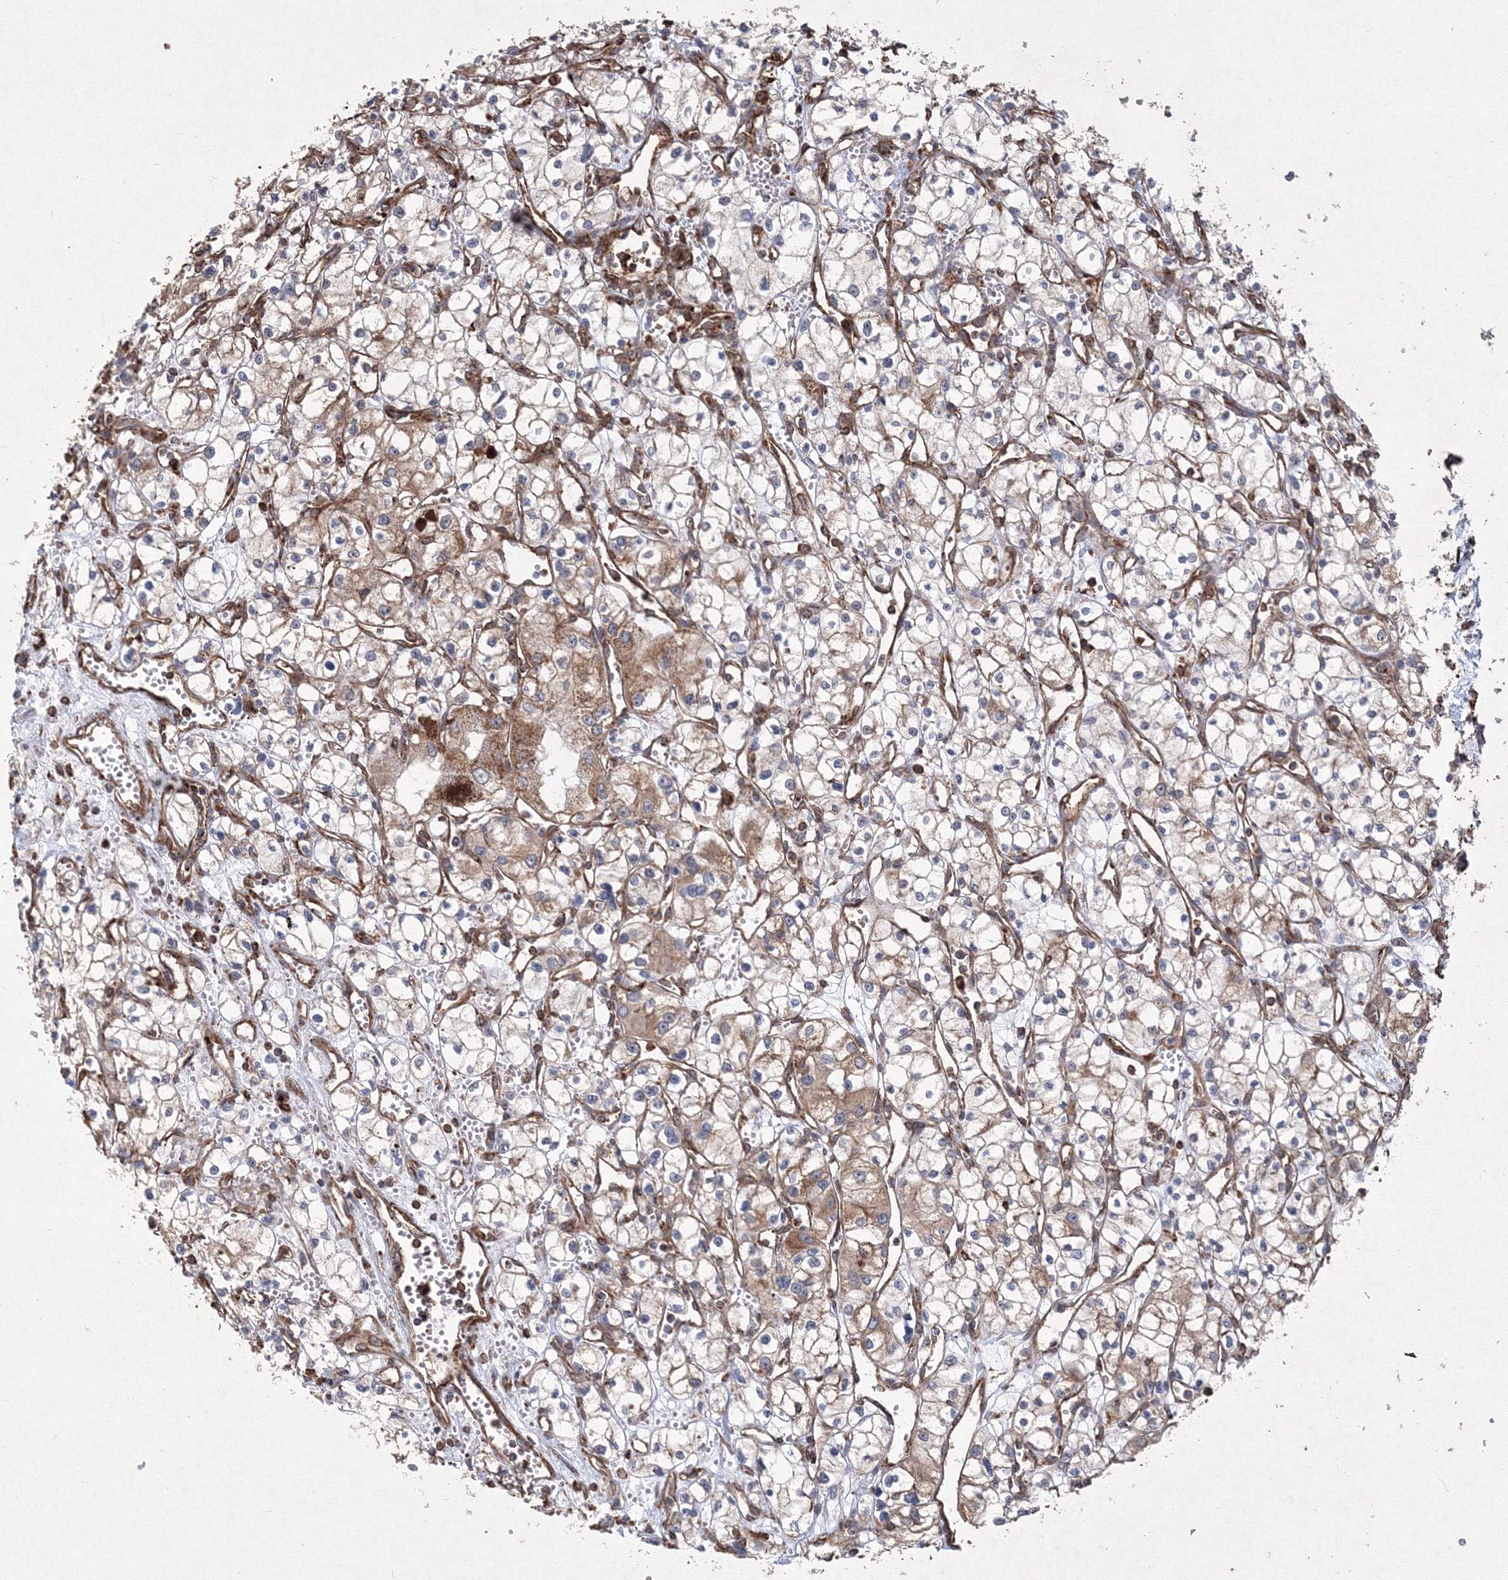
{"staining": {"intensity": "moderate", "quantity": "<25%", "location": "cytoplasmic/membranous"}, "tissue": "renal cancer", "cell_type": "Tumor cells", "image_type": "cancer", "snomed": [{"axis": "morphology", "description": "Adenocarcinoma, NOS"}, {"axis": "topography", "description": "Kidney"}], "caption": "Protein staining demonstrates moderate cytoplasmic/membranous expression in approximately <25% of tumor cells in adenocarcinoma (renal).", "gene": "TMEM139", "patient": {"sex": "male", "age": 59}}